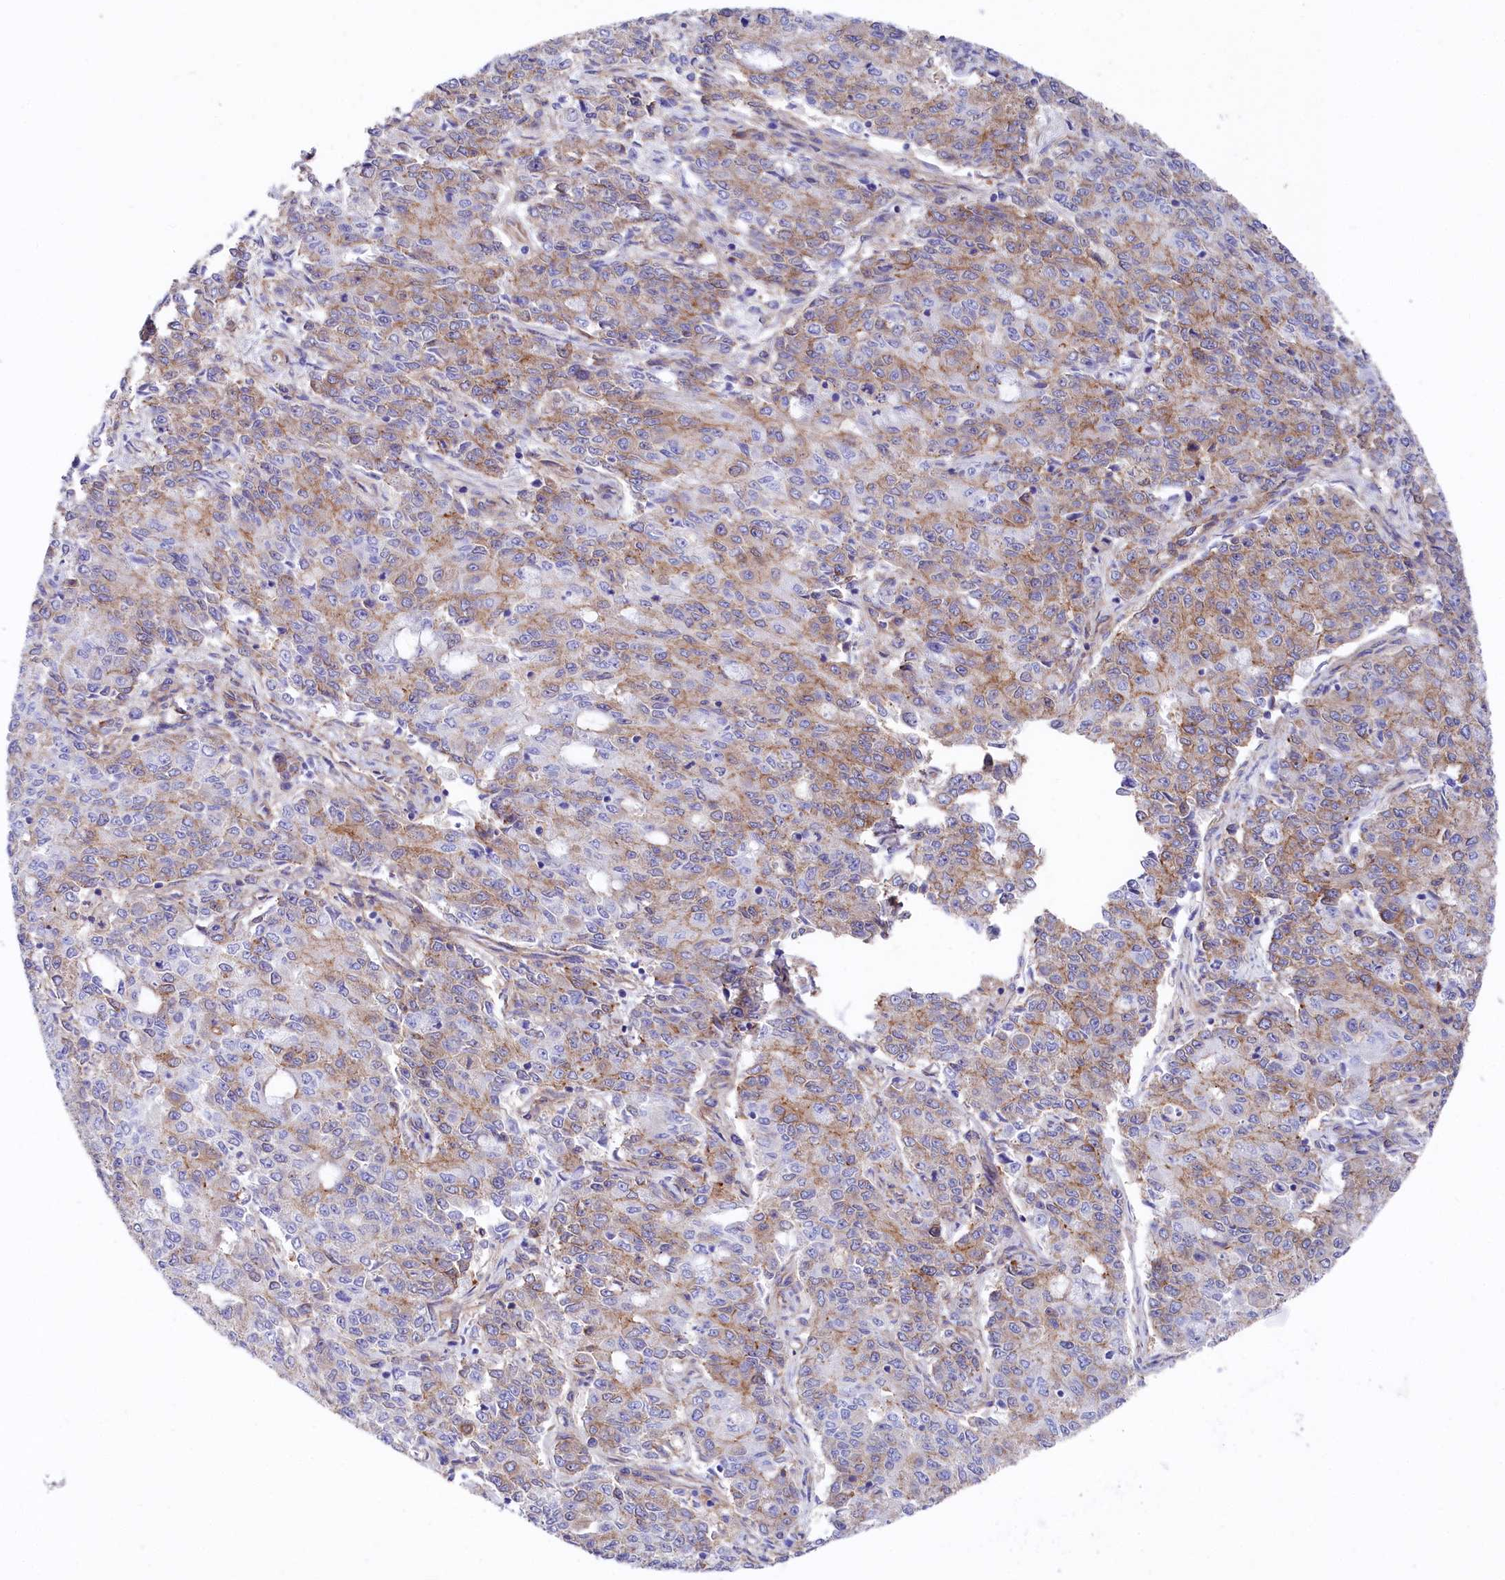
{"staining": {"intensity": "moderate", "quantity": "25%-75%", "location": "cytoplasmic/membranous"}, "tissue": "endometrial cancer", "cell_type": "Tumor cells", "image_type": "cancer", "snomed": [{"axis": "morphology", "description": "Adenocarcinoma, NOS"}, {"axis": "topography", "description": "Endometrium"}], "caption": "Protein analysis of endometrial adenocarcinoma tissue reveals moderate cytoplasmic/membranous staining in approximately 25%-75% of tumor cells.", "gene": "TNKS1BP1", "patient": {"sex": "female", "age": 50}}